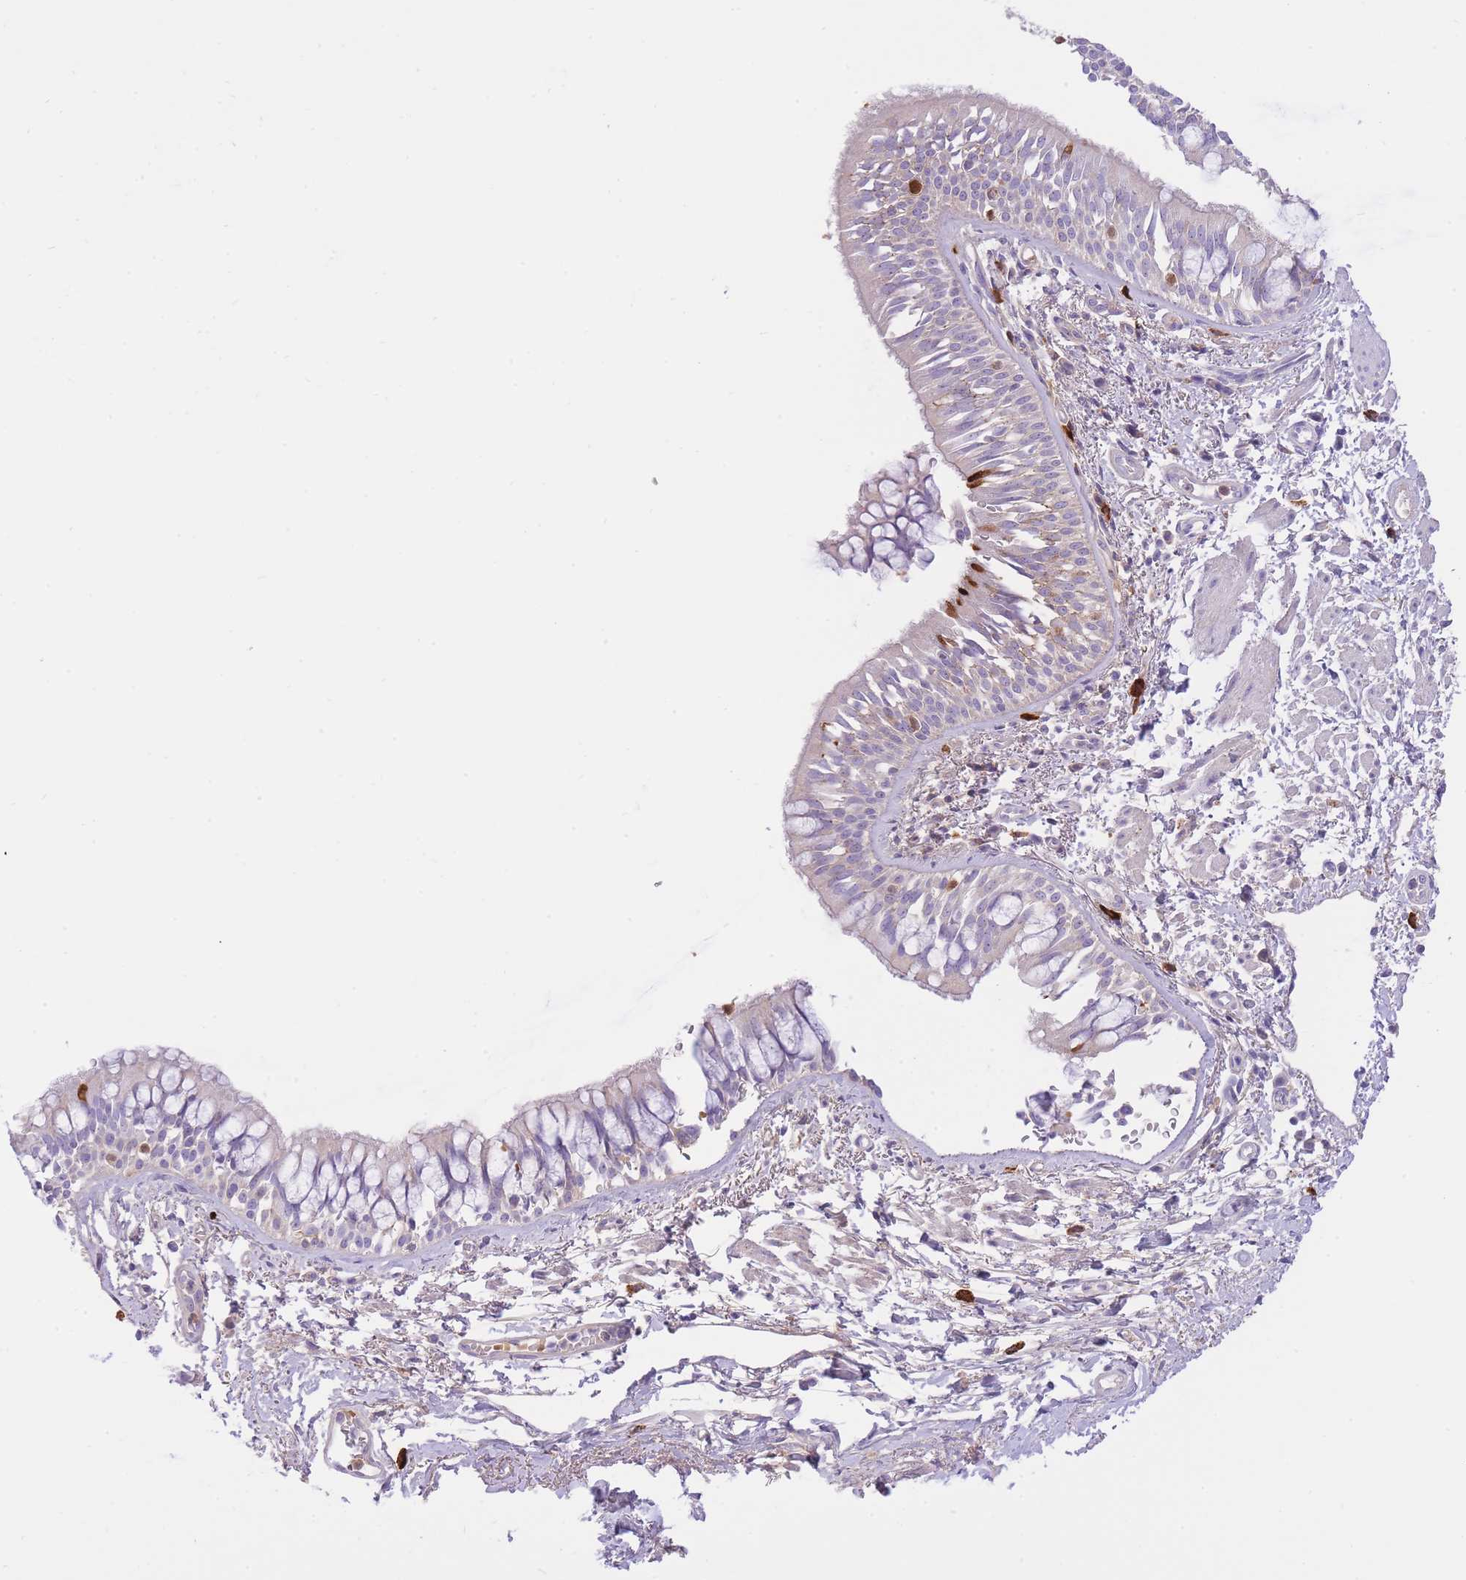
{"staining": {"intensity": "negative", "quantity": "none", "location": "none"}, "tissue": "bronchus", "cell_type": "Respiratory epithelial cells", "image_type": "normal", "snomed": [{"axis": "morphology", "description": "Normal tissue, NOS"}, {"axis": "topography", "description": "Lymph node"}, {"axis": "topography", "description": "Cartilage tissue"}, {"axis": "topography", "description": "Bronchus"}], "caption": "The micrograph displays no significant expression in respiratory epithelial cells of bronchus.", "gene": "HRG", "patient": {"sex": "female", "age": 70}}